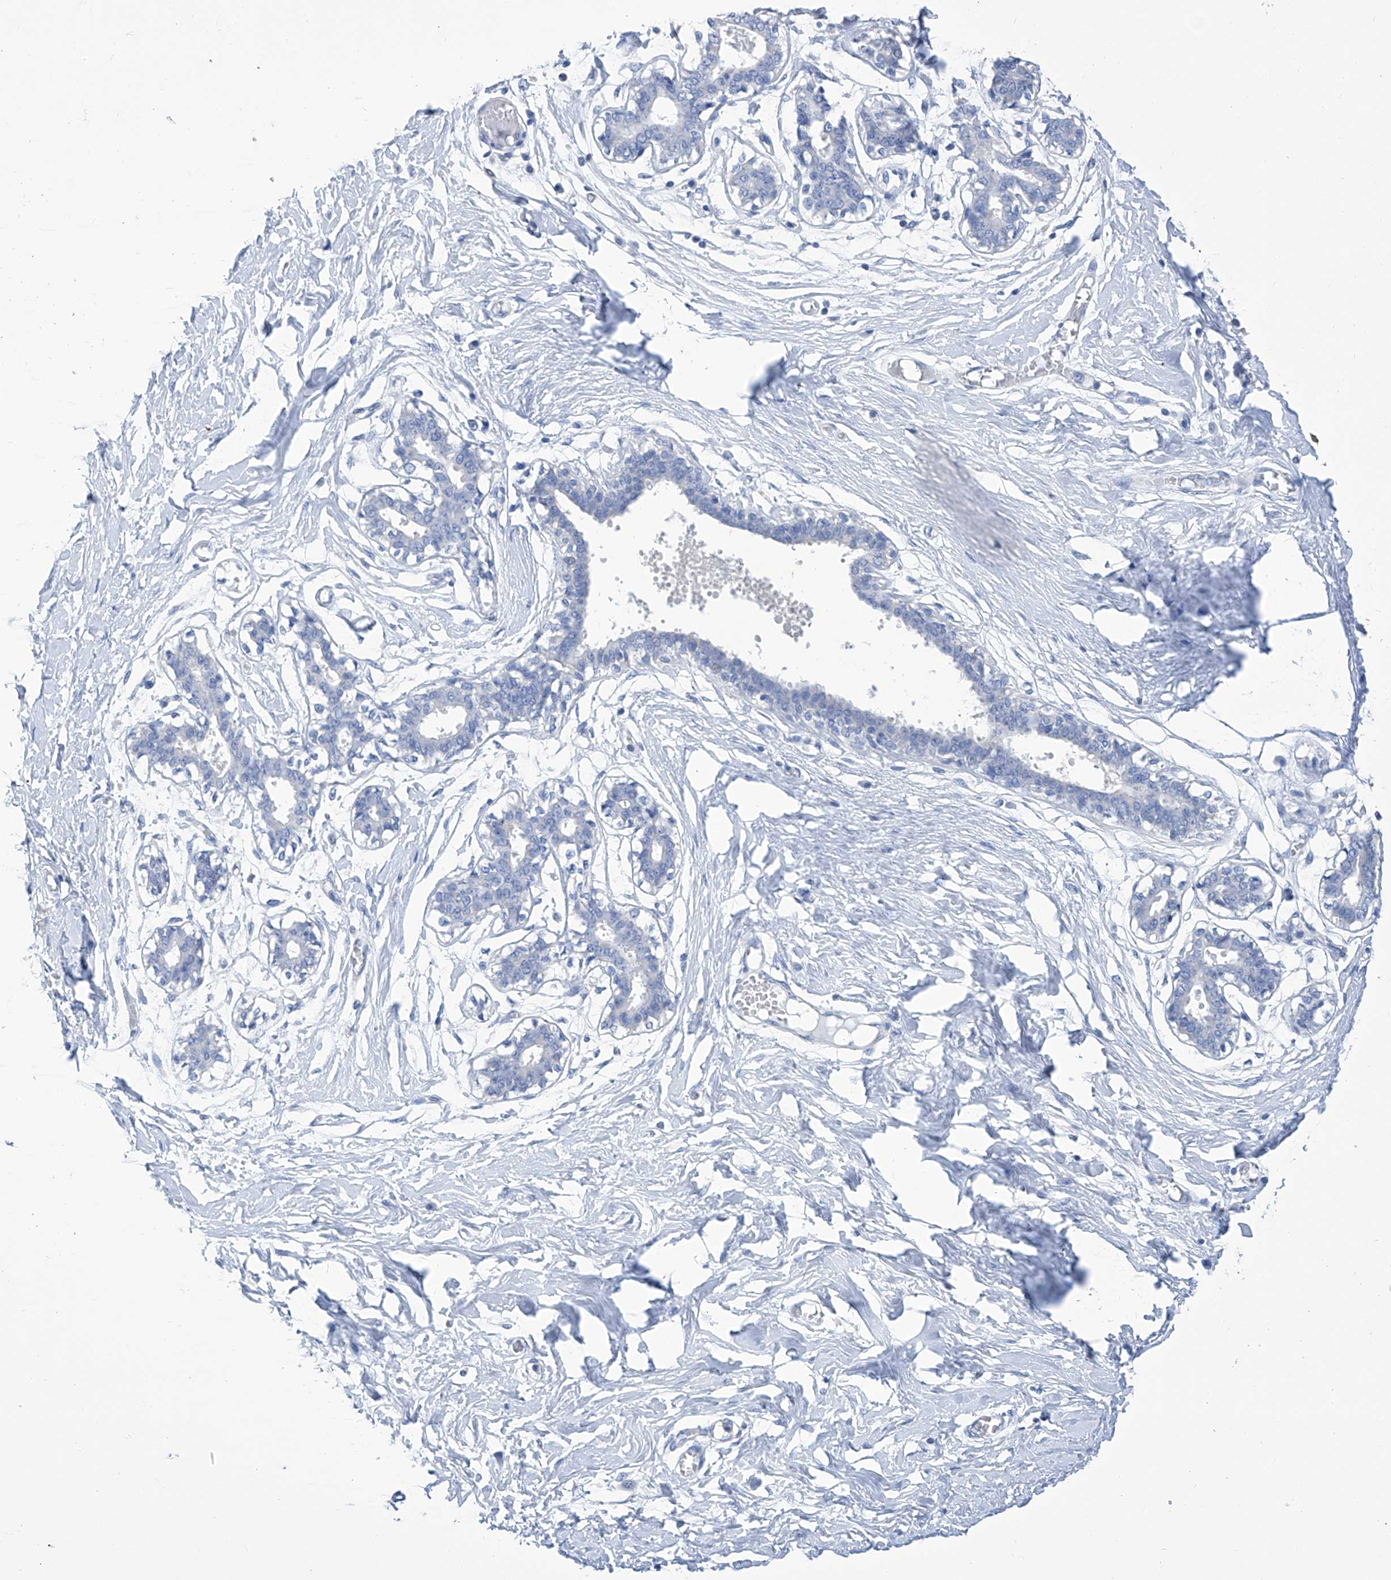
{"staining": {"intensity": "negative", "quantity": "none", "location": "none"}, "tissue": "breast", "cell_type": "Adipocytes", "image_type": "normal", "snomed": [{"axis": "morphology", "description": "Normal tissue, NOS"}, {"axis": "topography", "description": "Breast"}], "caption": "Immunohistochemical staining of unremarkable breast exhibits no significant positivity in adipocytes. (Stains: DAB IHC with hematoxylin counter stain, Microscopy: brightfield microscopy at high magnification).", "gene": "IMPA2", "patient": {"sex": "female", "age": 27}}